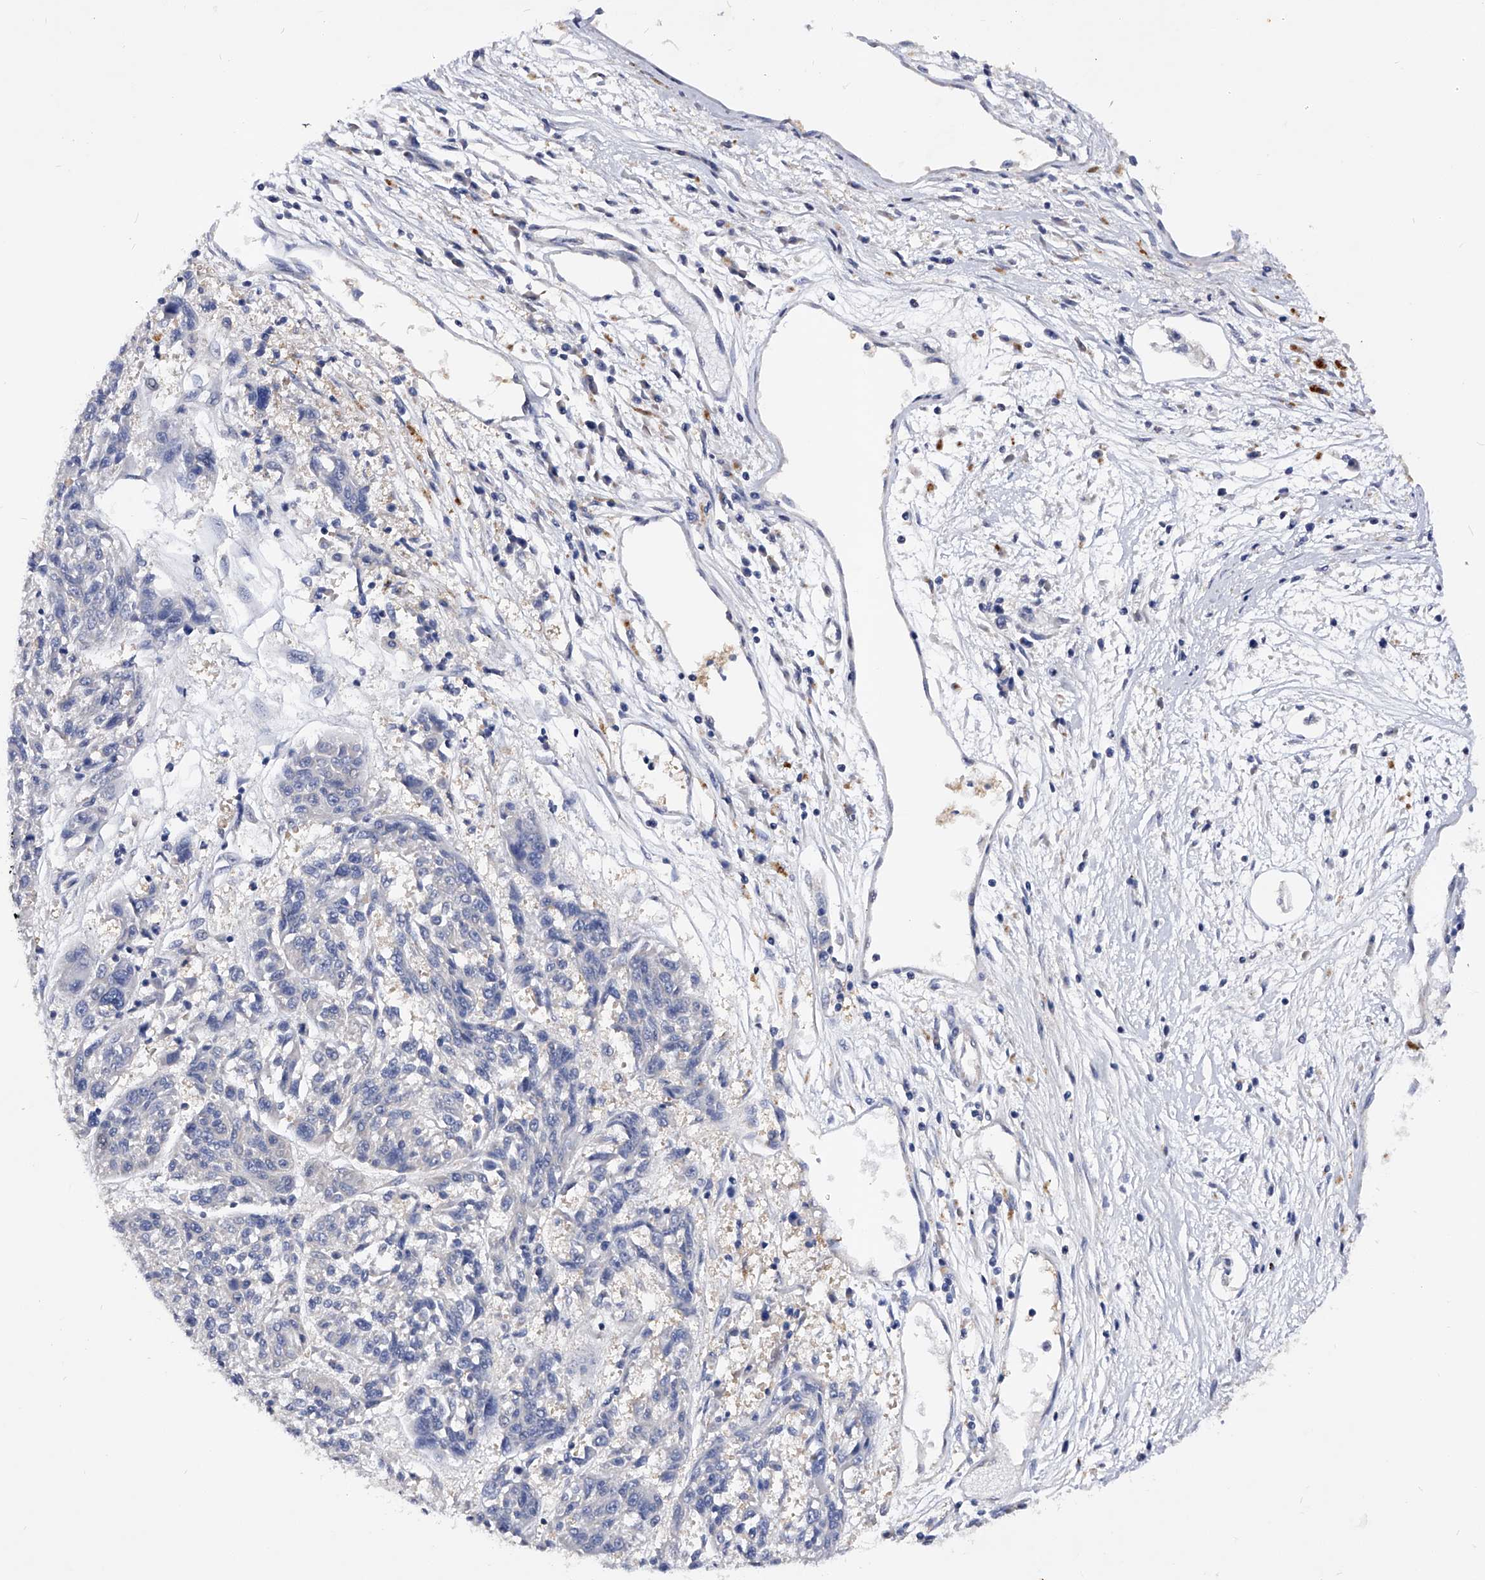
{"staining": {"intensity": "negative", "quantity": "none", "location": "none"}, "tissue": "melanoma", "cell_type": "Tumor cells", "image_type": "cancer", "snomed": [{"axis": "morphology", "description": "Malignant melanoma, NOS"}, {"axis": "topography", "description": "Skin"}], "caption": "The immunohistochemistry histopathology image has no significant expression in tumor cells of melanoma tissue.", "gene": "PPP5C", "patient": {"sex": "male", "age": 53}}